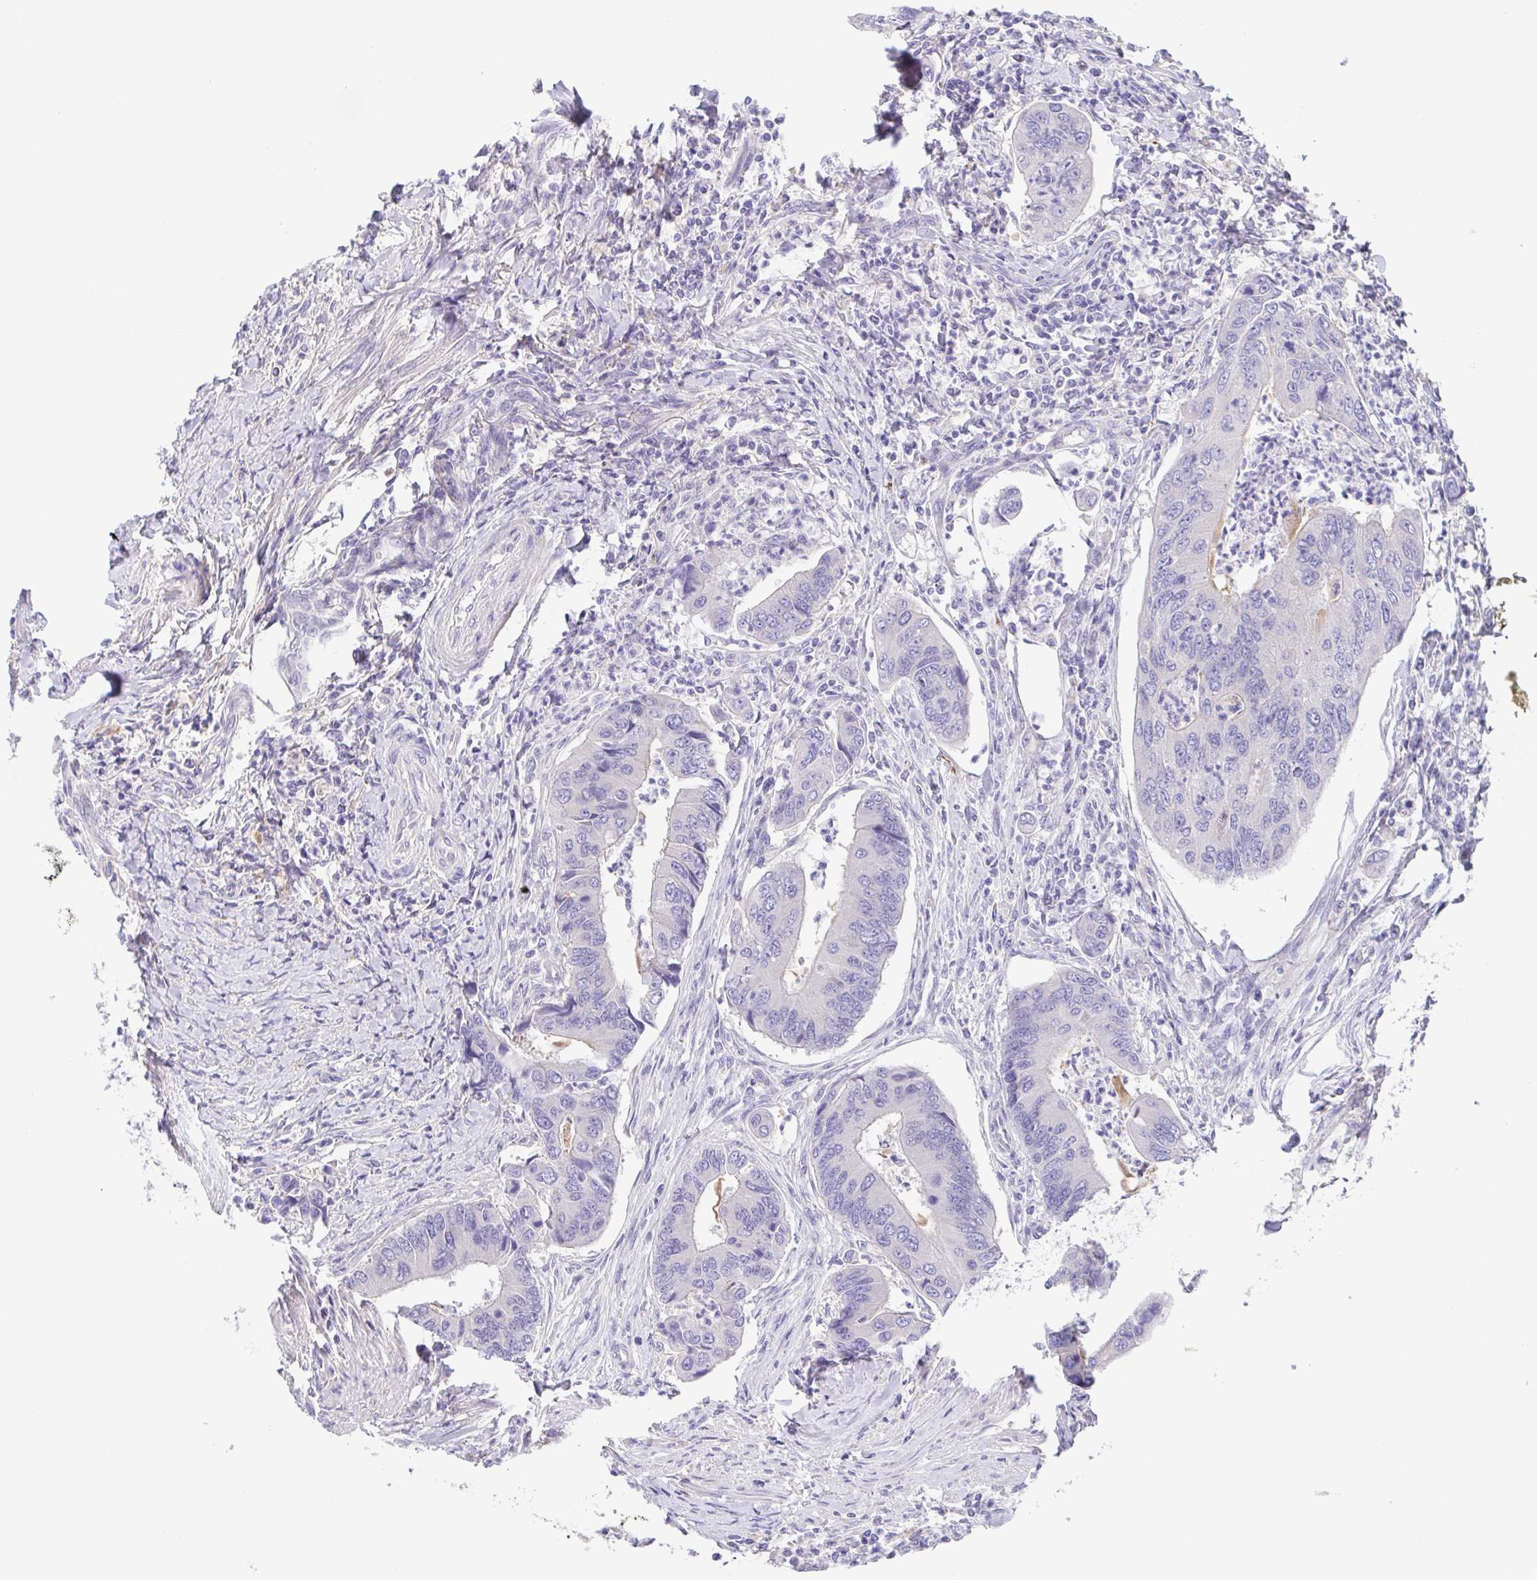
{"staining": {"intensity": "negative", "quantity": "none", "location": "none"}, "tissue": "colorectal cancer", "cell_type": "Tumor cells", "image_type": "cancer", "snomed": [{"axis": "morphology", "description": "Adenocarcinoma, NOS"}, {"axis": "topography", "description": "Colon"}], "caption": "An immunohistochemistry (IHC) micrograph of colorectal cancer (adenocarcinoma) is shown. There is no staining in tumor cells of colorectal cancer (adenocarcinoma).", "gene": "PKDREJ", "patient": {"sex": "female", "age": 67}}